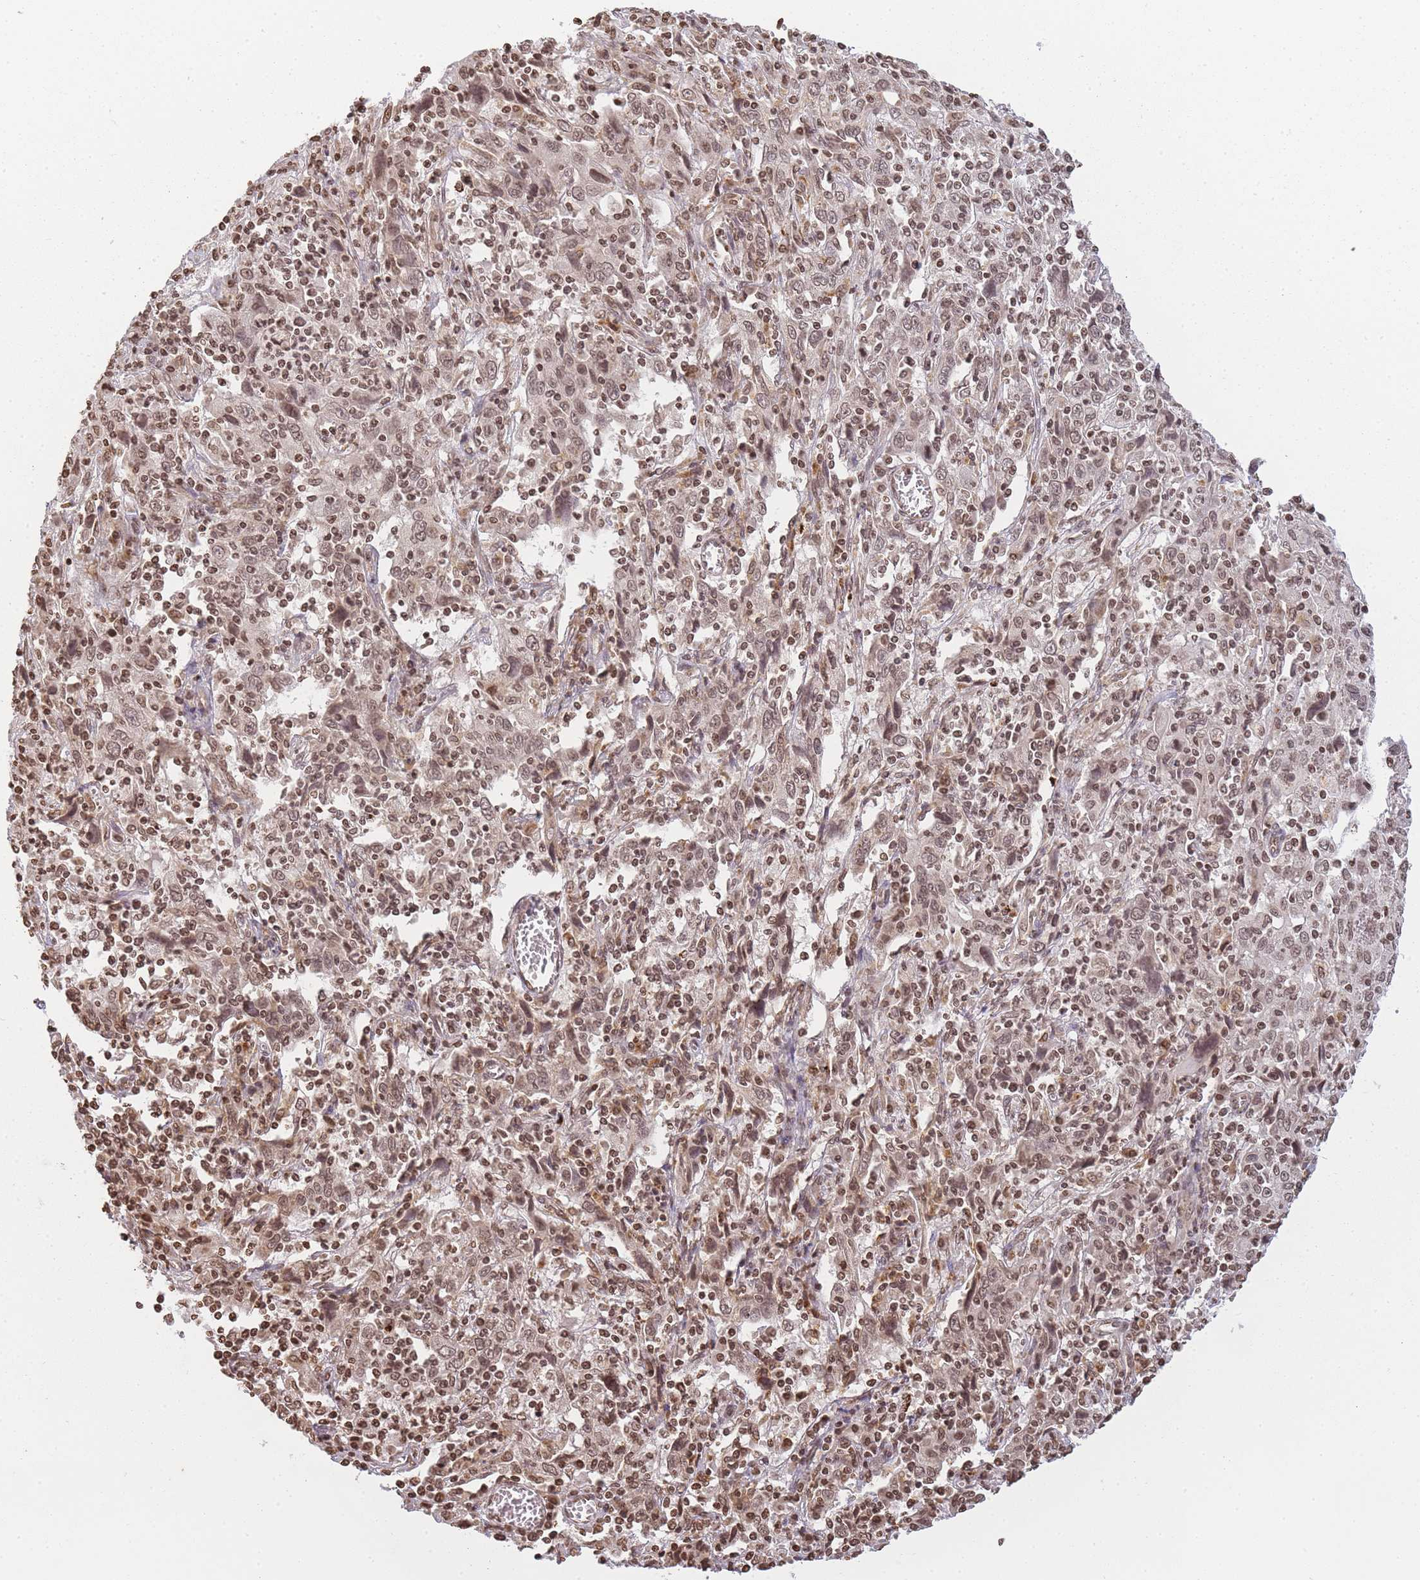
{"staining": {"intensity": "moderate", "quantity": ">75%", "location": "nuclear"}, "tissue": "cervical cancer", "cell_type": "Tumor cells", "image_type": "cancer", "snomed": [{"axis": "morphology", "description": "Squamous cell carcinoma, NOS"}, {"axis": "topography", "description": "Cervix"}], "caption": "Immunohistochemical staining of cervical cancer shows moderate nuclear protein staining in about >75% of tumor cells.", "gene": "WWTR1", "patient": {"sex": "female", "age": 46}}